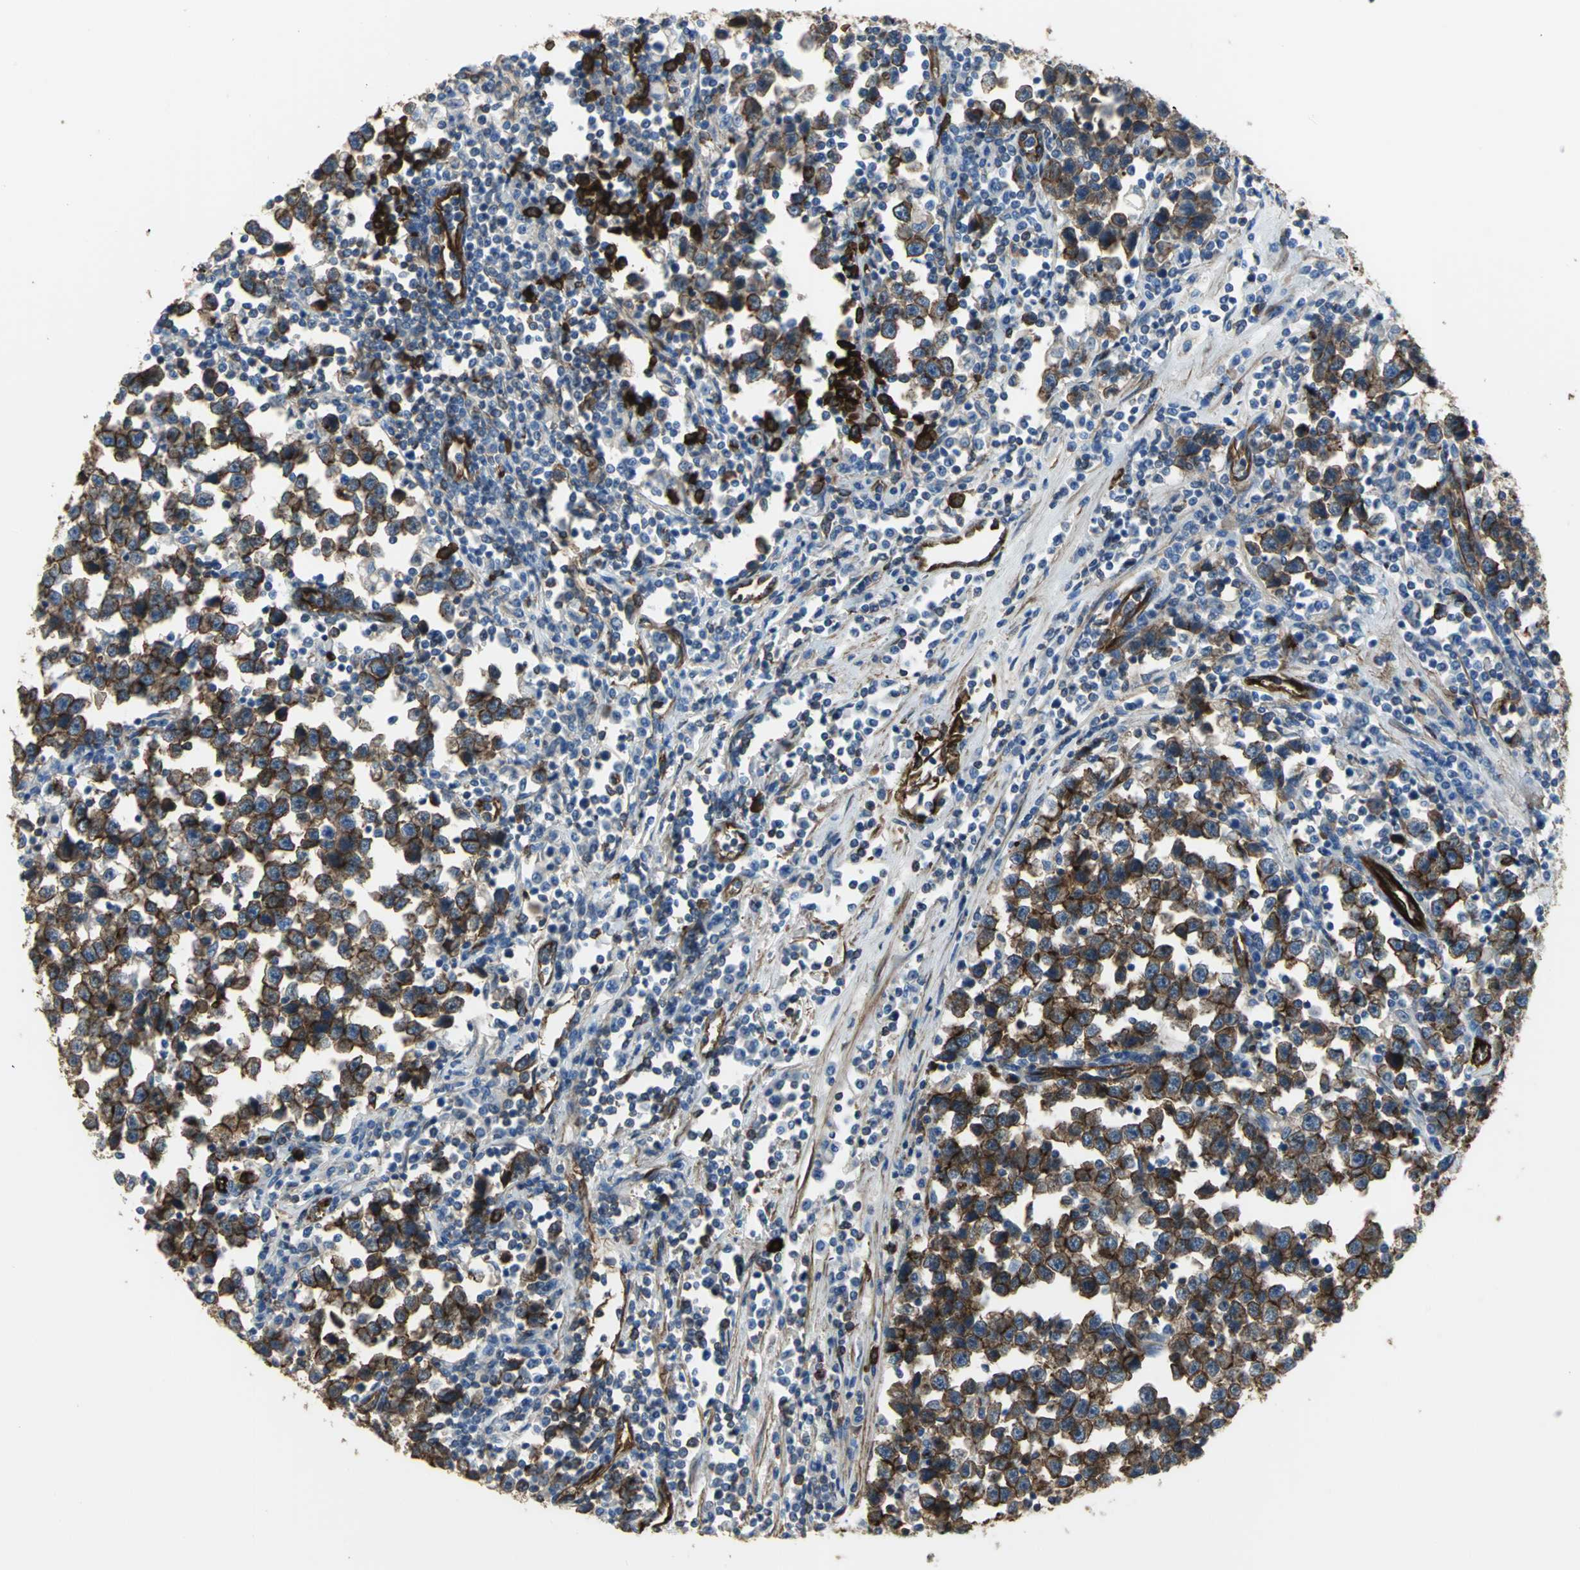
{"staining": {"intensity": "strong", "quantity": ">75%", "location": "cytoplasmic/membranous"}, "tissue": "testis cancer", "cell_type": "Tumor cells", "image_type": "cancer", "snomed": [{"axis": "morphology", "description": "Seminoma, NOS"}, {"axis": "topography", "description": "Testis"}], "caption": "A histopathology image of testis cancer (seminoma) stained for a protein reveals strong cytoplasmic/membranous brown staining in tumor cells.", "gene": "FLNB", "patient": {"sex": "male", "age": 43}}